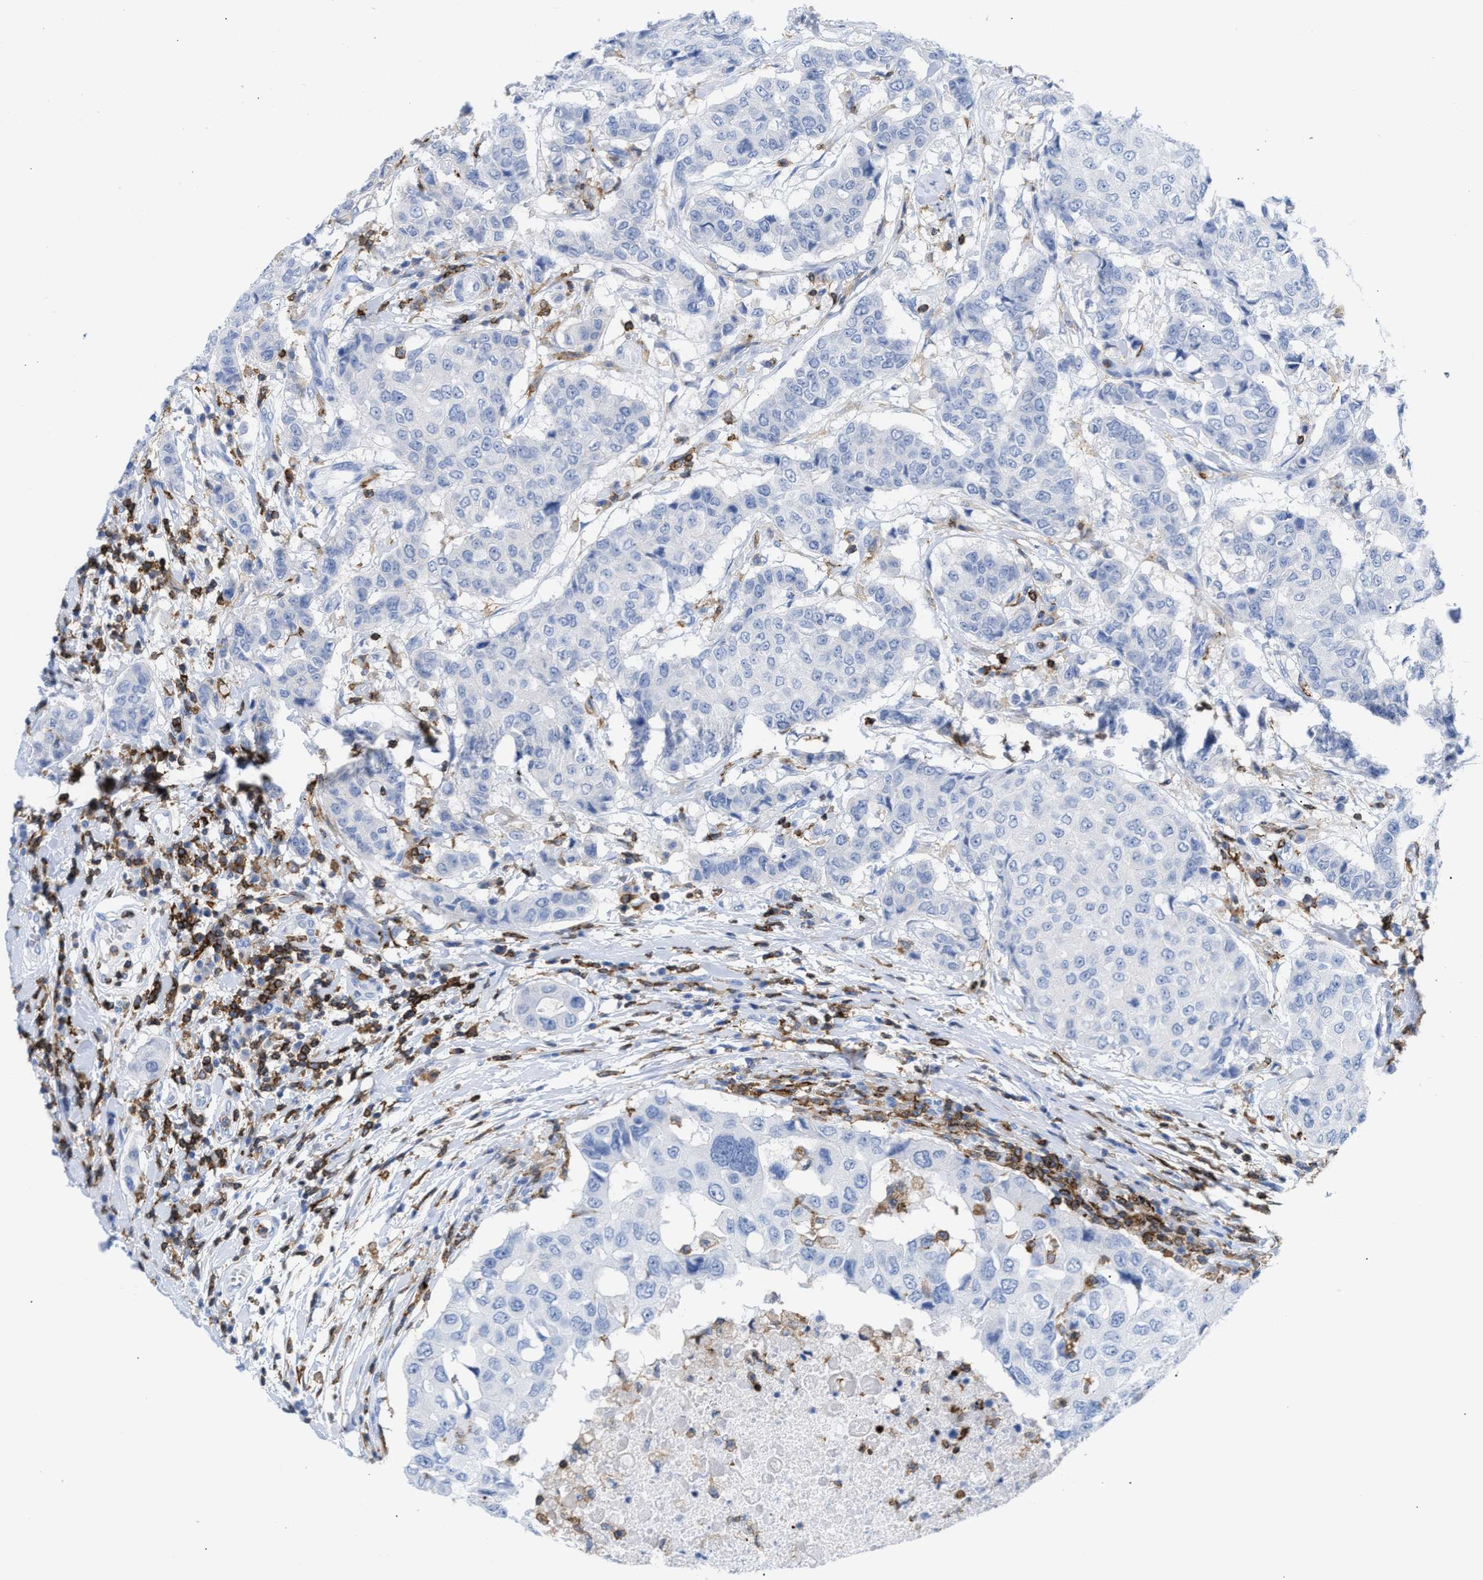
{"staining": {"intensity": "negative", "quantity": "none", "location": "none"}, "tissue": "breast cancer", "cell_type": "Tumor cells", "image_type": "cancer", "snomed": [{"axis": "morphology", "description": "Duct carcinoma"}, {"axis": "topography", "description": "Breast"}], "caption": "A photomicrograph of human intraductal carcinoma (breast) is negative for staining in tumor cells. (DAB (3,3'-diaminobenzidine) immunohistochemistry (IHC) visualized using brightfield microscopy, high magnification).", "gene": "LCP1", "patient": {"sex": "female", "age": 27}}